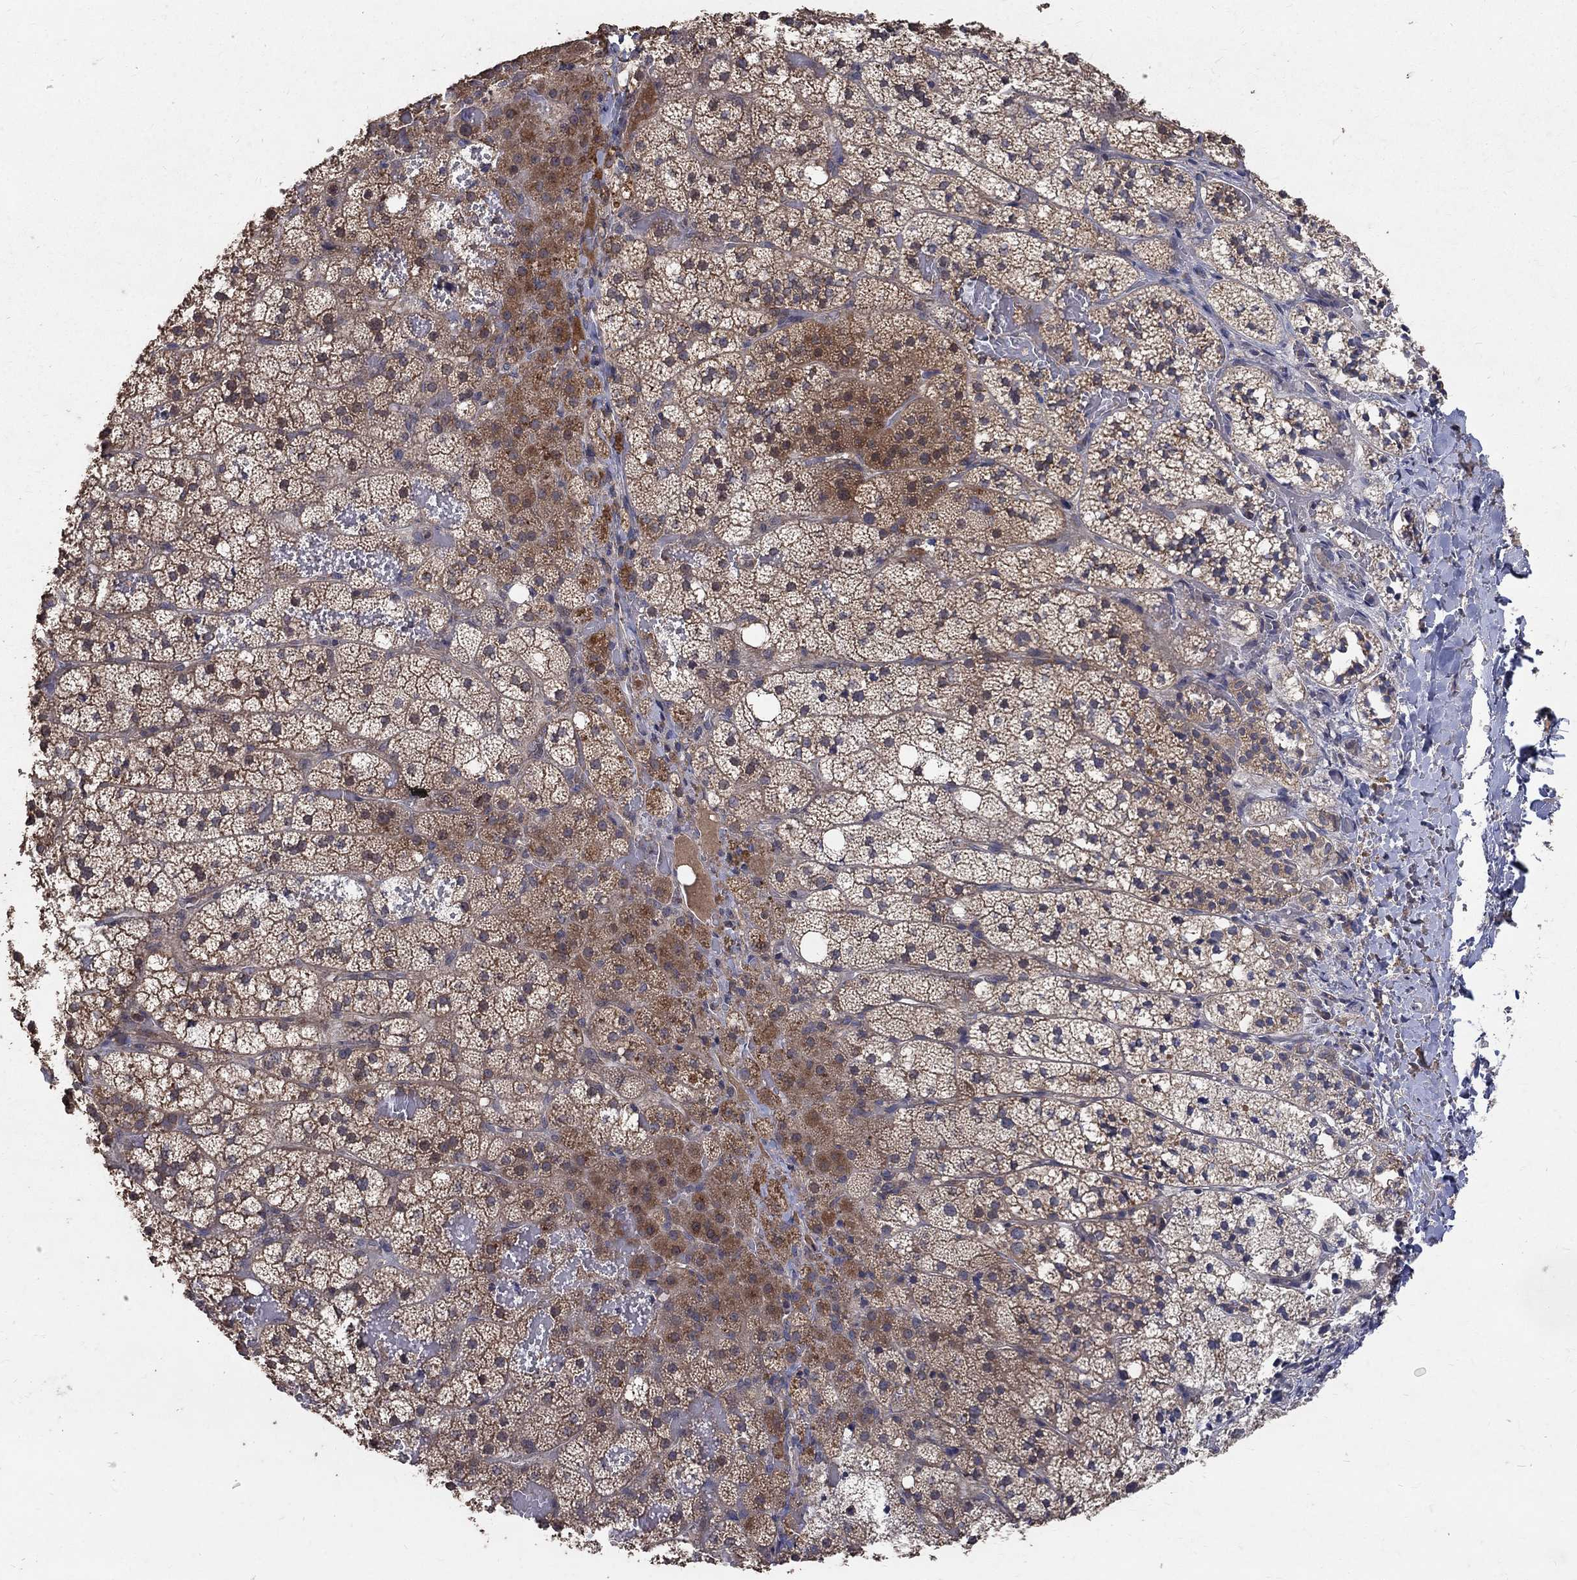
{"staining": {"intensity": "moderate", "quantity": "25%-75%", "location": "cytoplasmic/membranous"}, "tissue": "adrenal gland", "cell_type": "Glandular cells", "image_type": "normal", "snomed": [{"axis": "morphology", "description": "Normal tissue, NOS"}, {"axis": "topography", "description": "Adrenal gland"}], "caption": "Immunohistochemical staining of normal human adrenal gland exhibits 25%-75% levels of moderate cytoplasmic/membranous protein positivity in approximately 25%-75% of glandular cells.", "gene": "C17orf75", "patient": {"sex": "male", "age": 53}}